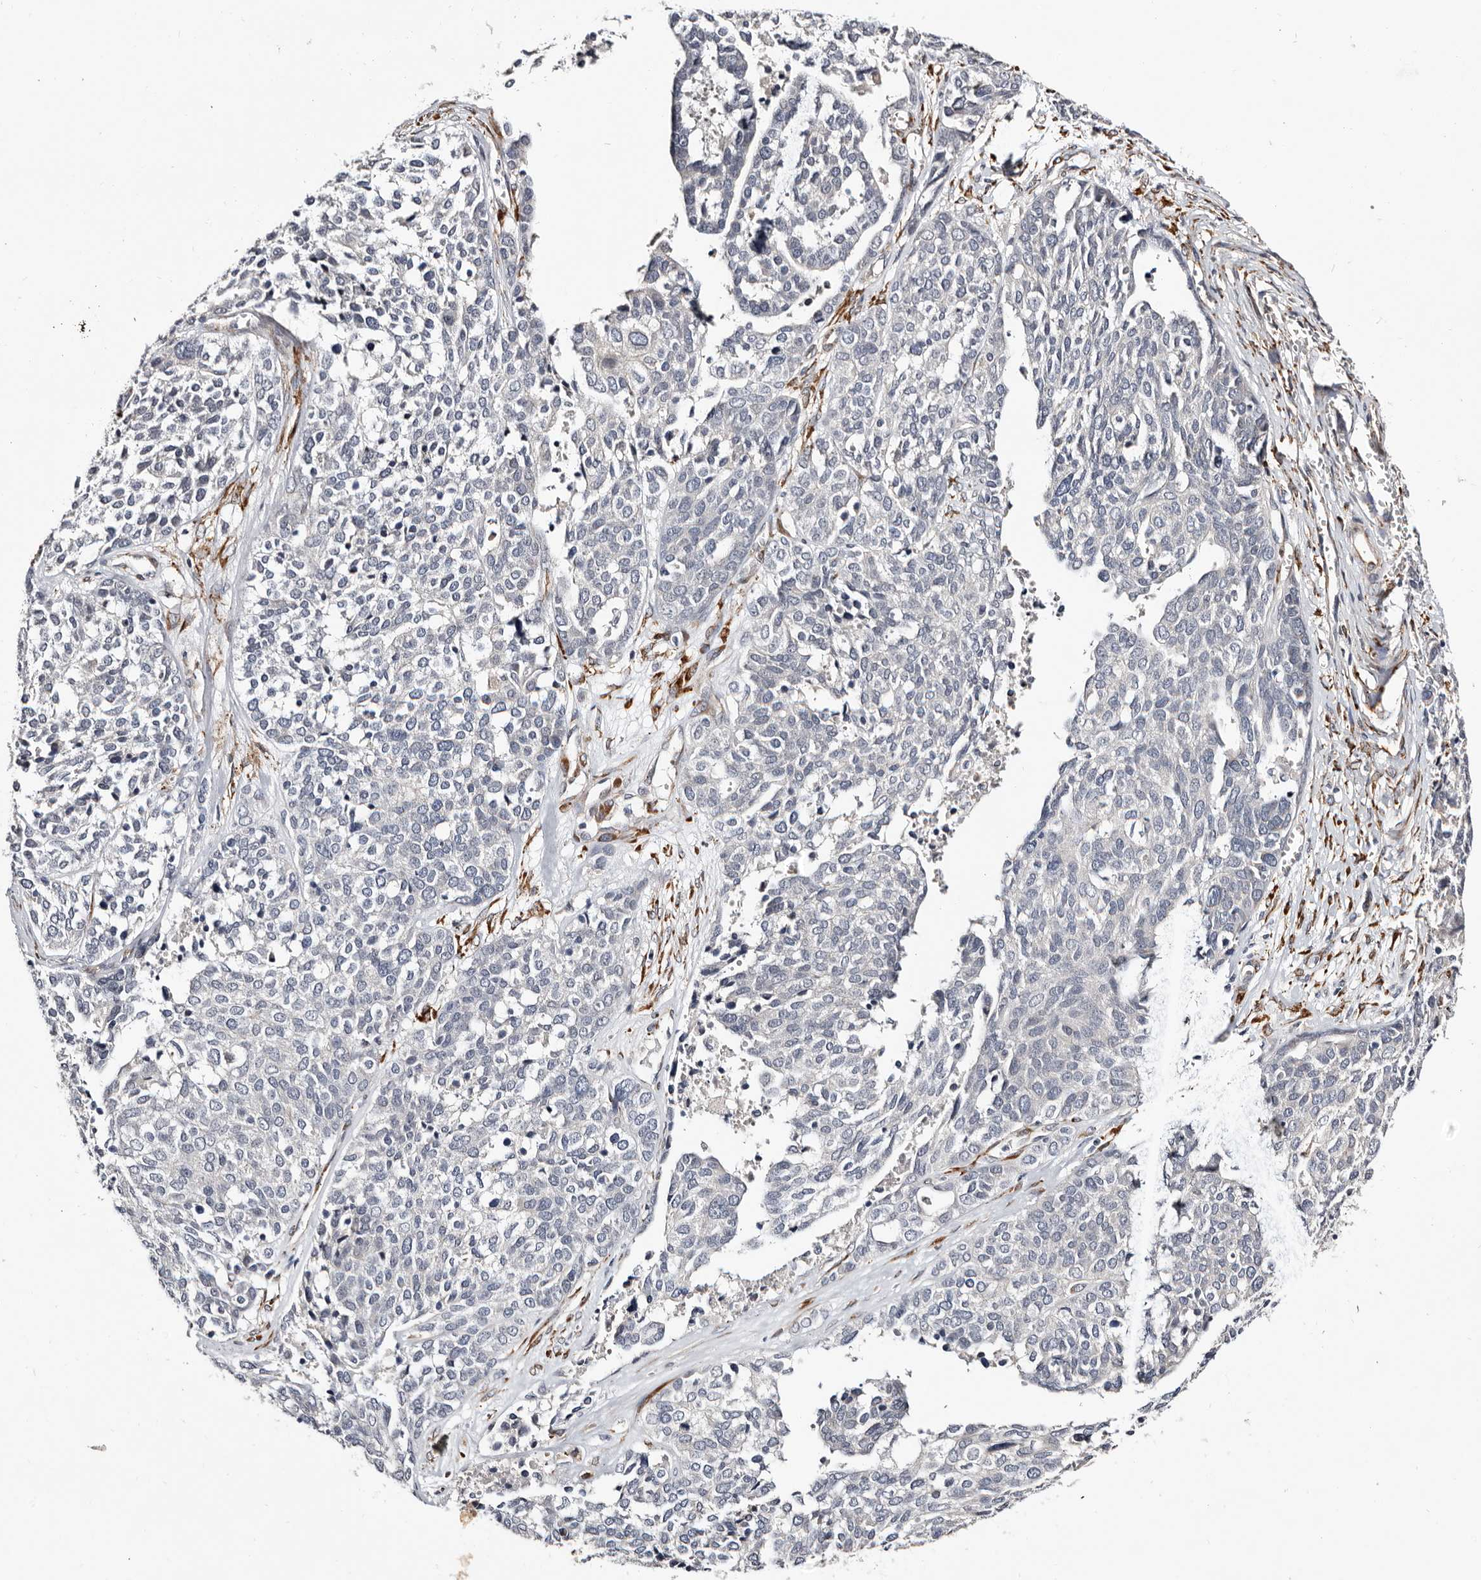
{"staining": {"intensity": "negative", "quantity": "none", "location": "none"}, "tissue": "ovarian cancer", "cell_type": "Tumor cells", "image_type": "cancer", "snomed": [{"axis": "morphology", "description": "Cystadenocarcinoma, serous, NOS"}, {"axis": "topography", "description": "Ovary"}], "caption": "DAB (3,3'-diaminobenzidine) immunohistochemical staining of ovarian cancer shows no significant positivity in tumor cells. (IHC, brightfield microscopy, high magnification).", "gene": "USH1C", "patient": {"sex": "female", "age": 44}}